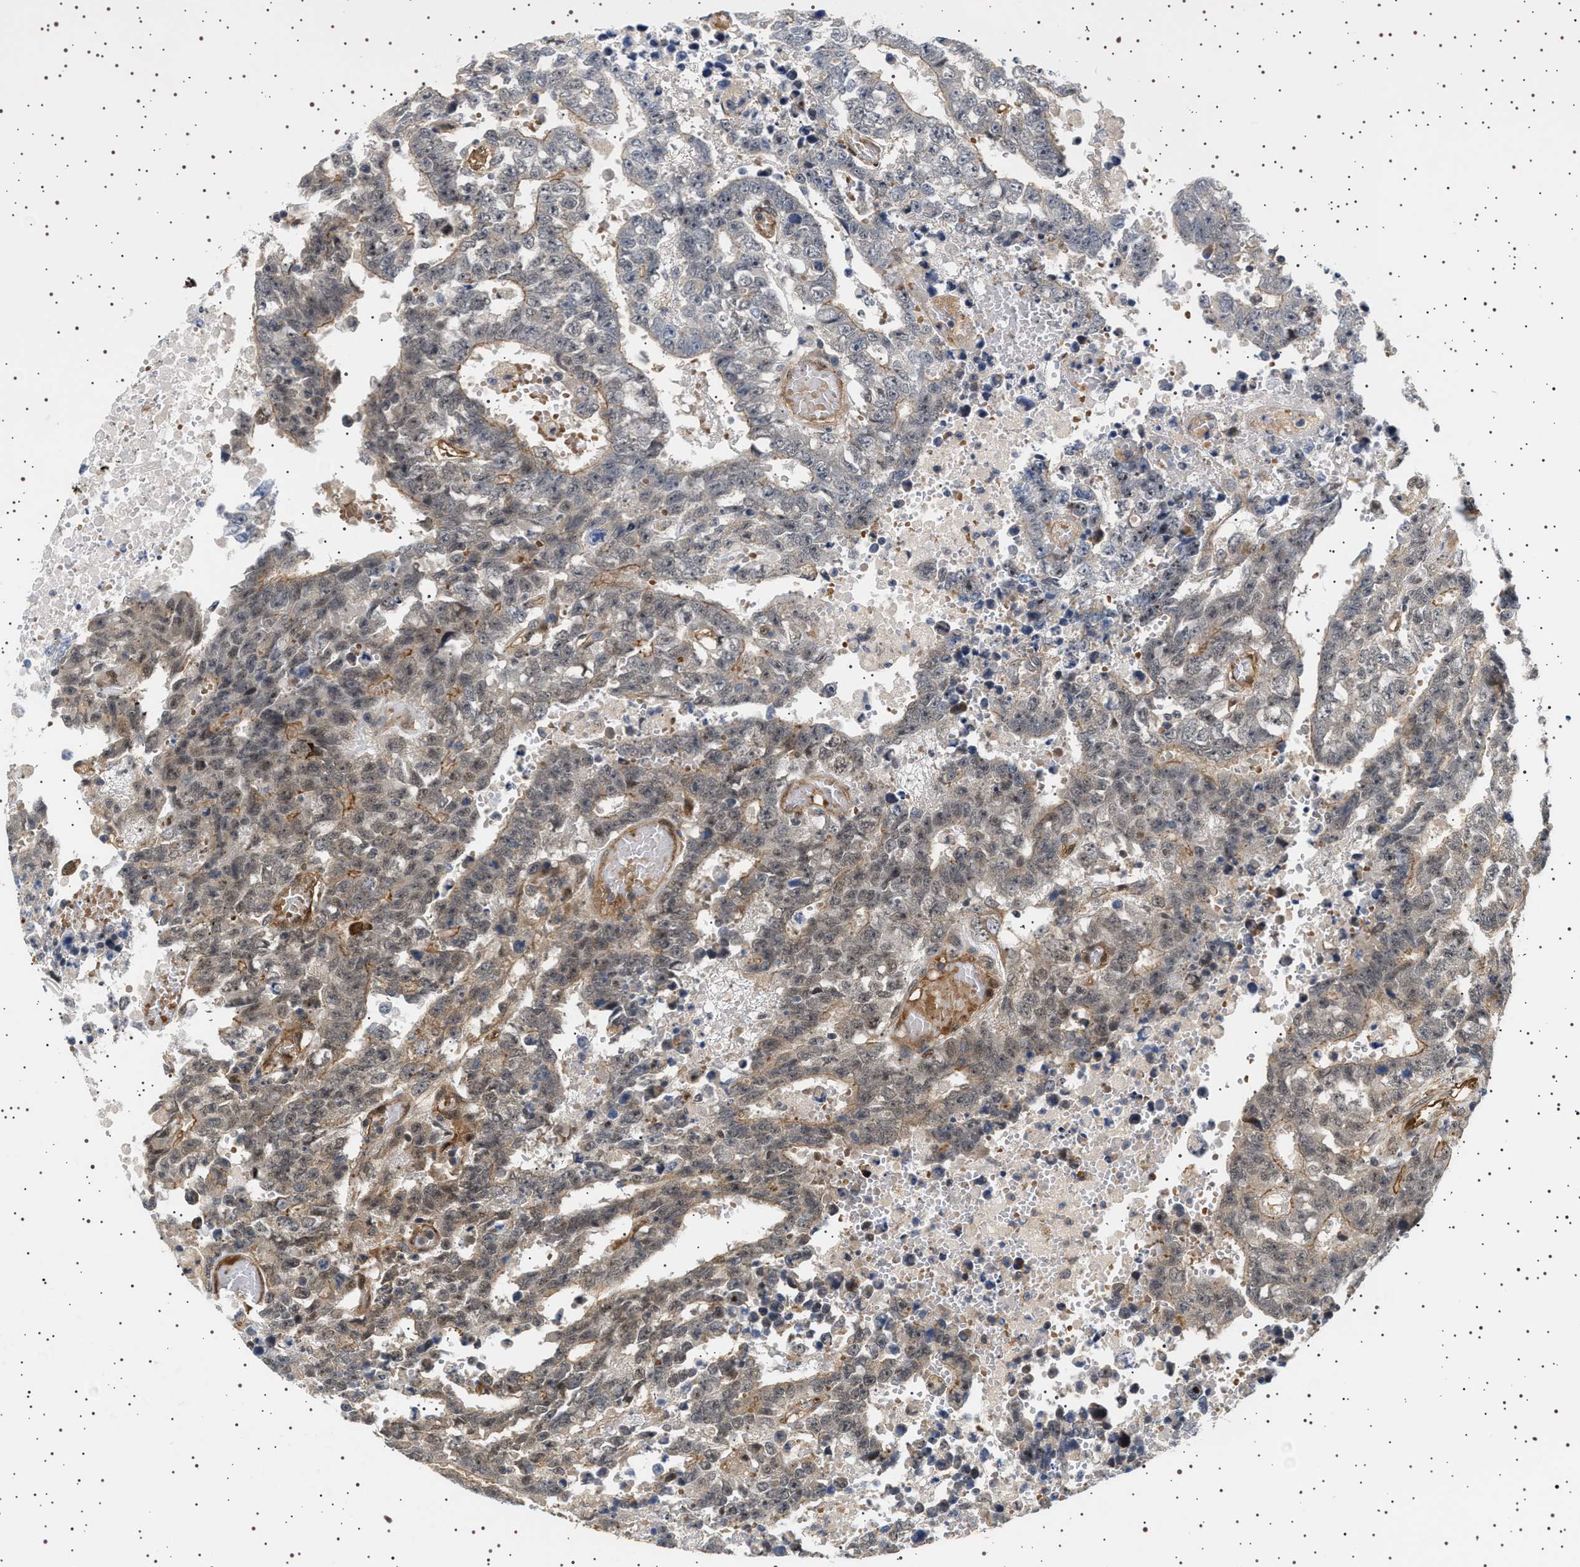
{"staining": {"intensity": "weak", "quantity": "25%-75%", "location": "cytoplasmic/membranous"}, "tissue": "testis cancer", "cell_type": "Tumor cells", "image_type": "cancer", "snomed": [{"axis": "morphology", "description": "Carcinoma, Embryonal, NOS"}, {"axis": "topography", "description": "Testis"}], "caption": "Immunohistochemical staining of human testis cancer (embryonal carcinoma) demonstrates low levels of weak cytoplasmic/membranous protein positivity in approximately 25%-75% of tumor cells.", "gene": "BAG3", "patient": {"sex": "male", "age": 25}}